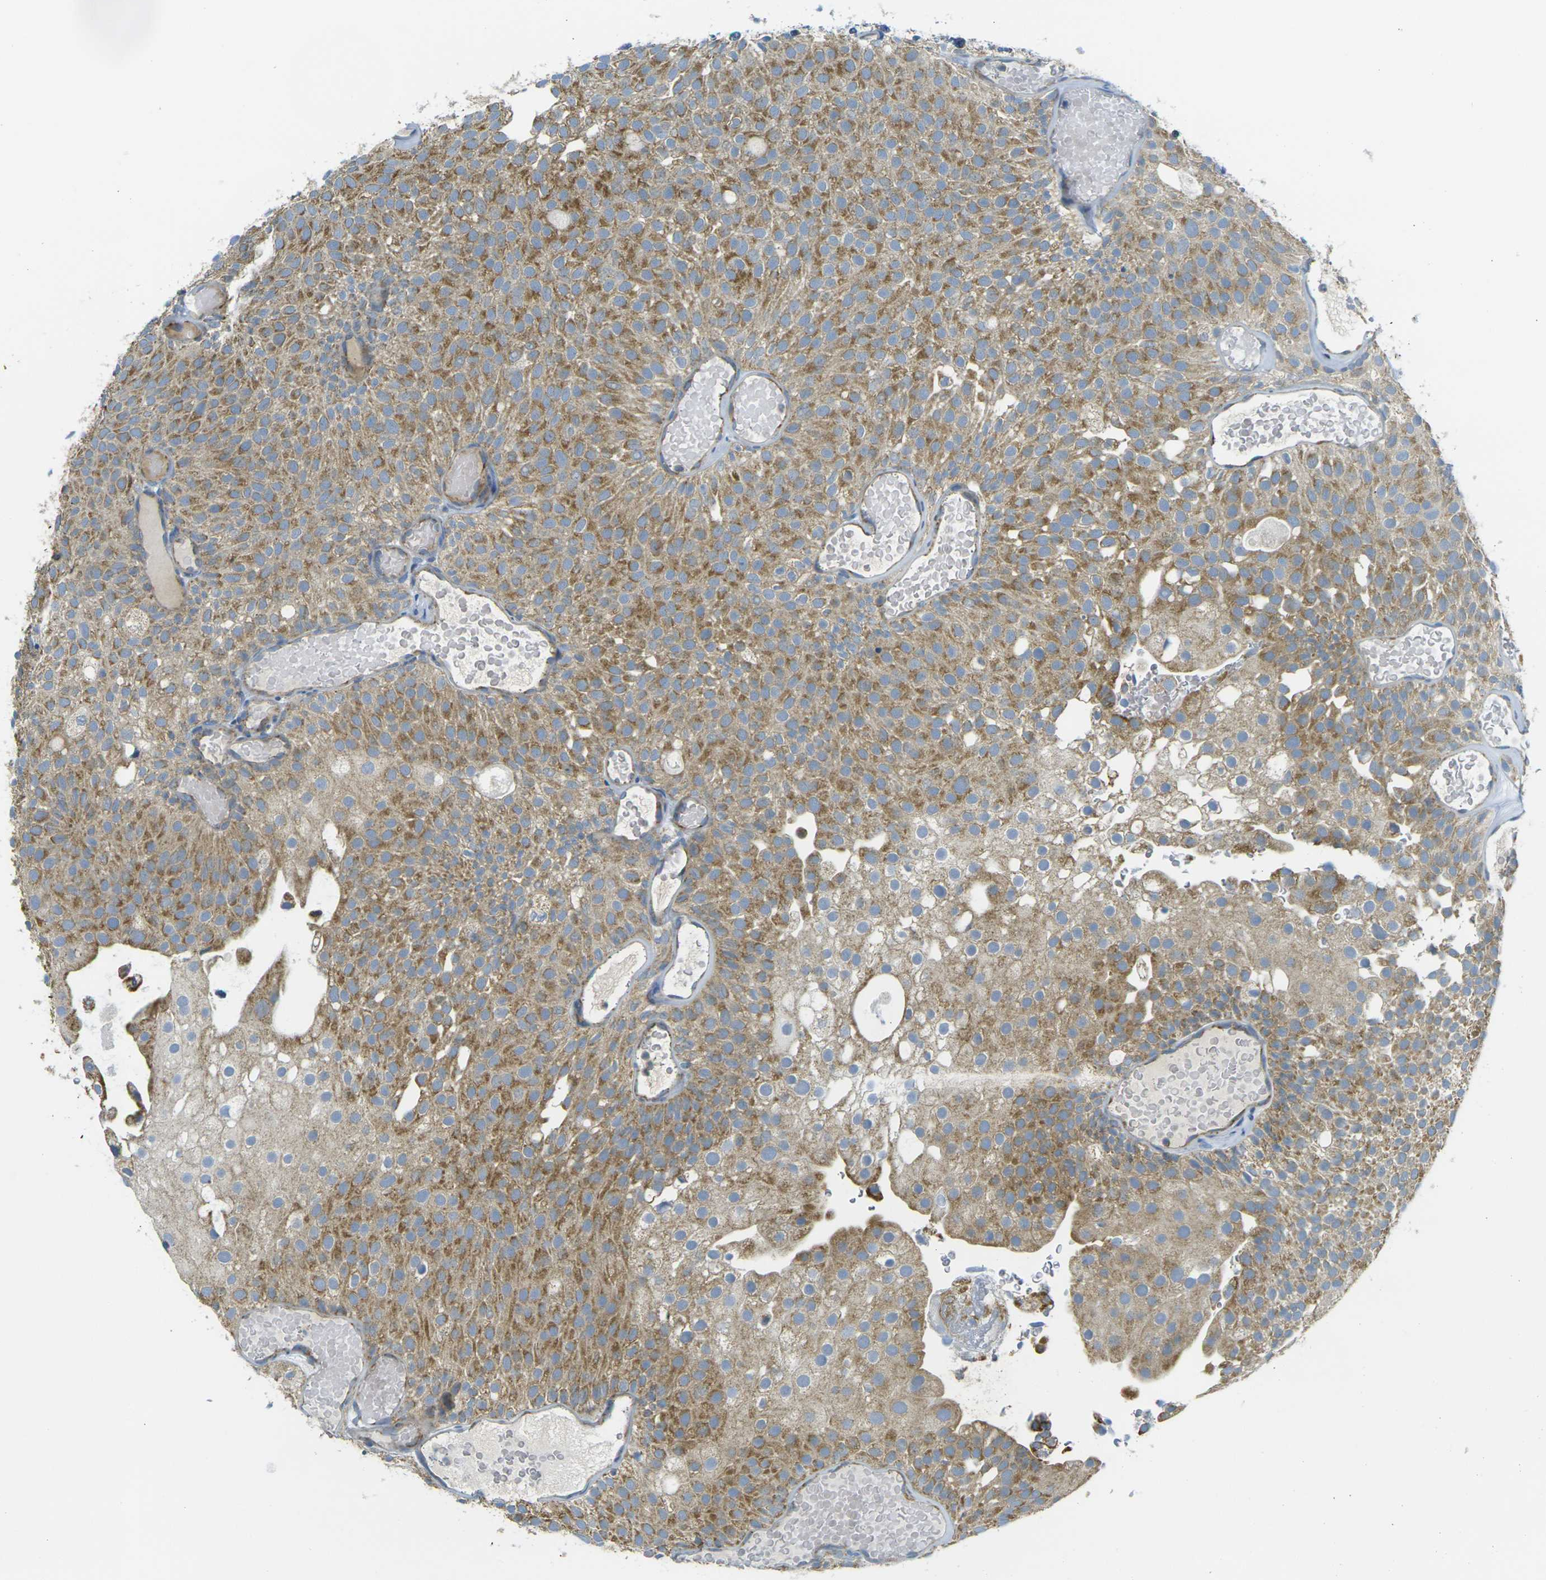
{"staining": {"intensity": "moderate", "quantity": ">75%", "location": "cytoplasmic/membranous"}, "tissue": "urothelial cancer", "cell_type": "Tumor cells", "image_type": "cancer", "snomed": [{"axis": "morphology", "description": "Urothelial carcinoma, Low grade"}, {"axis": "topography", "description": "Urinary bladder"}], "caption": "Immunohistochemical staining of human low-grade urothelial carcinoma shows moderate cytoplasmic/membranous protein expression in about >75% of tumor cells.", "gene": "PARD6B", "patient": {"sex": "male", "age": 78}}